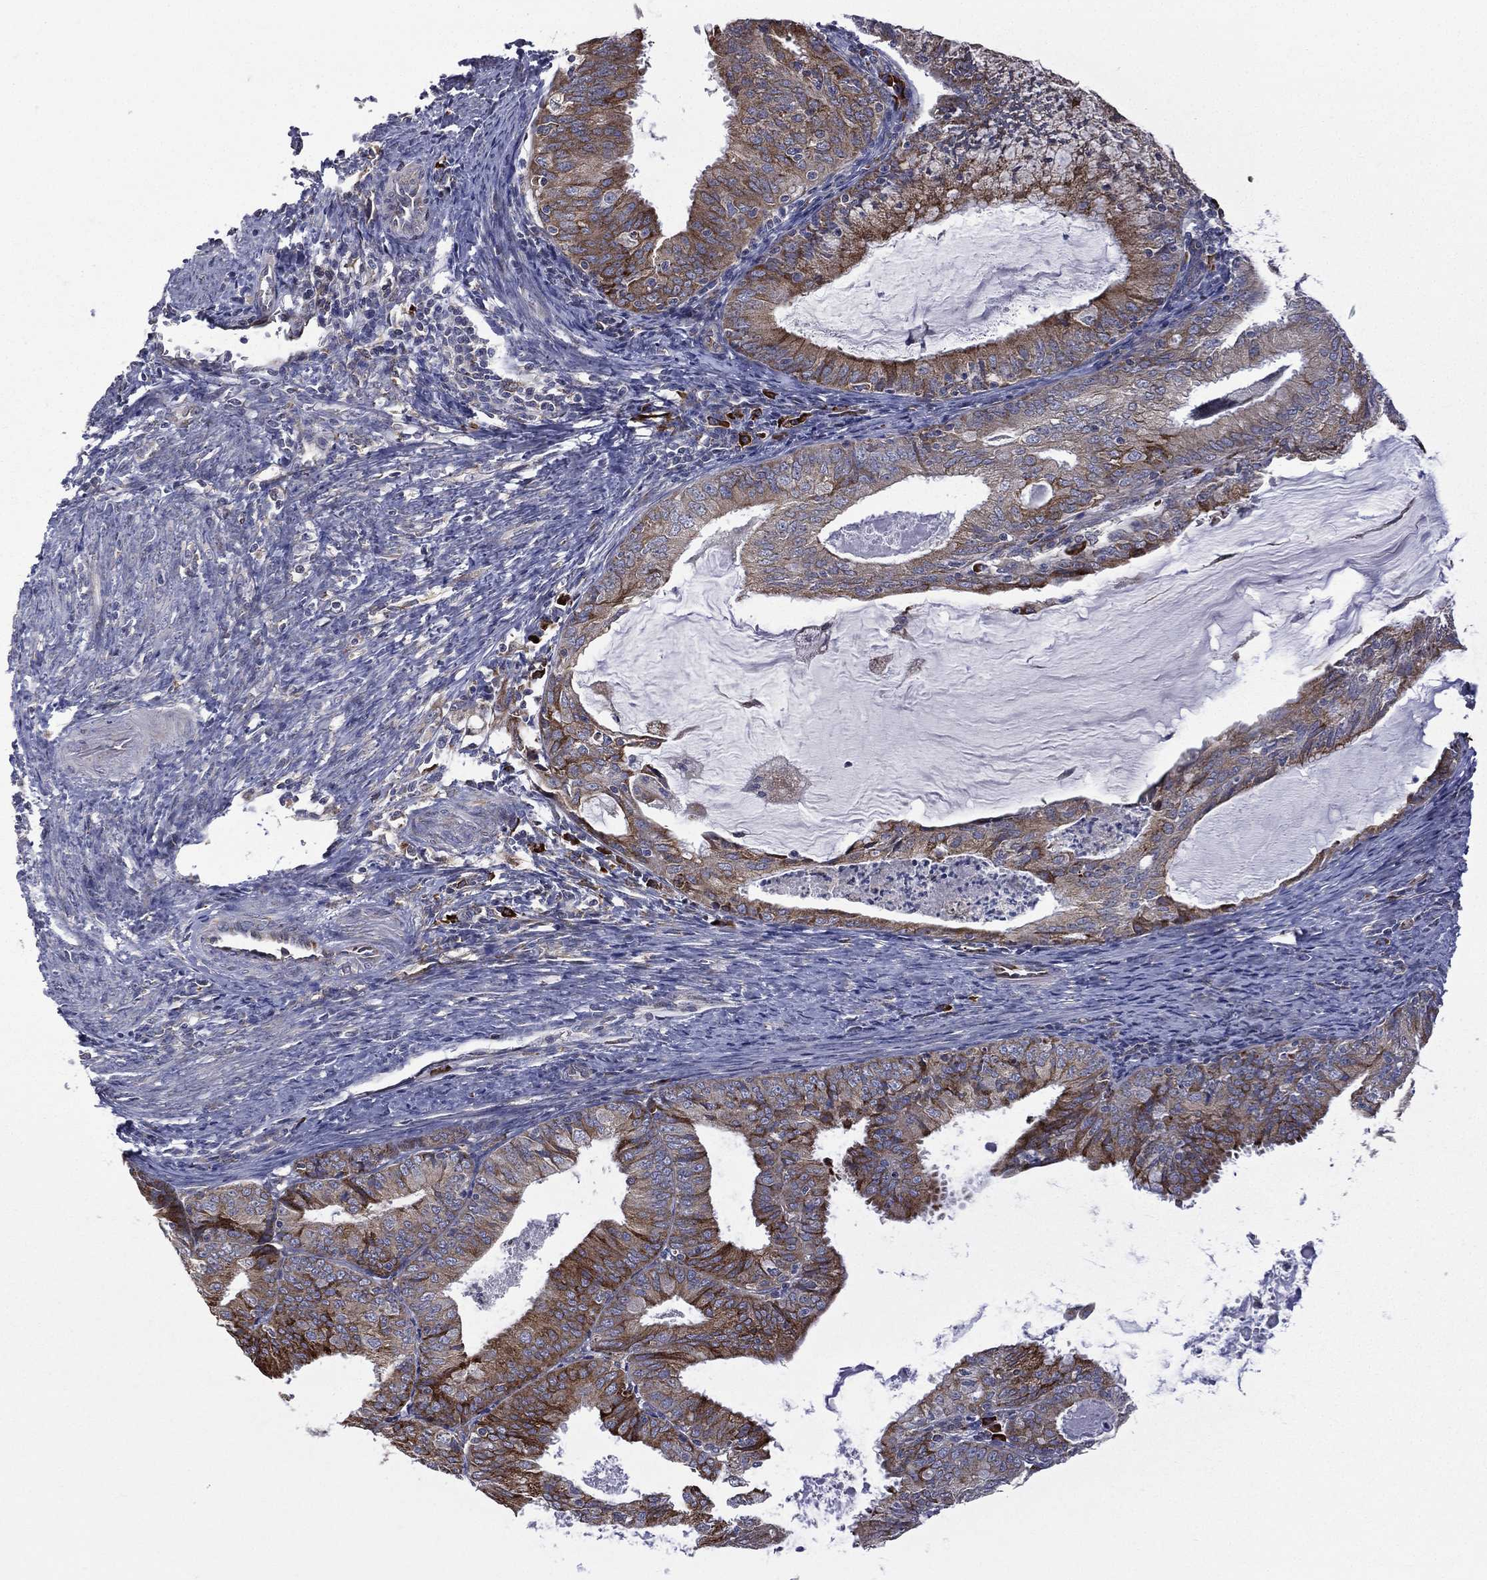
{"staining": {"intensity": "strong", "quantity": ">75%", "location": "cytoplasmic/membranous"}, "tissue": "endometrial cancer", "cell_type": "Tumor cells", "image_type": "cancer", "snomed": [{"axis": "morphology", "description": "Adenocarcinoma, NOS"}, {"axis": "topography", "description": "Endometrium"}], "caption": "Brown immunohistochemical staining in endometrial cancer reveals strong cytoplasmic/membranous positivity in approximately >75% of tumor cells. (DAB IHC, brown staining for protein, blue staining for nuclei).", "gene": "C20orf96", "patient": {"sex": "female", "age": 57}}